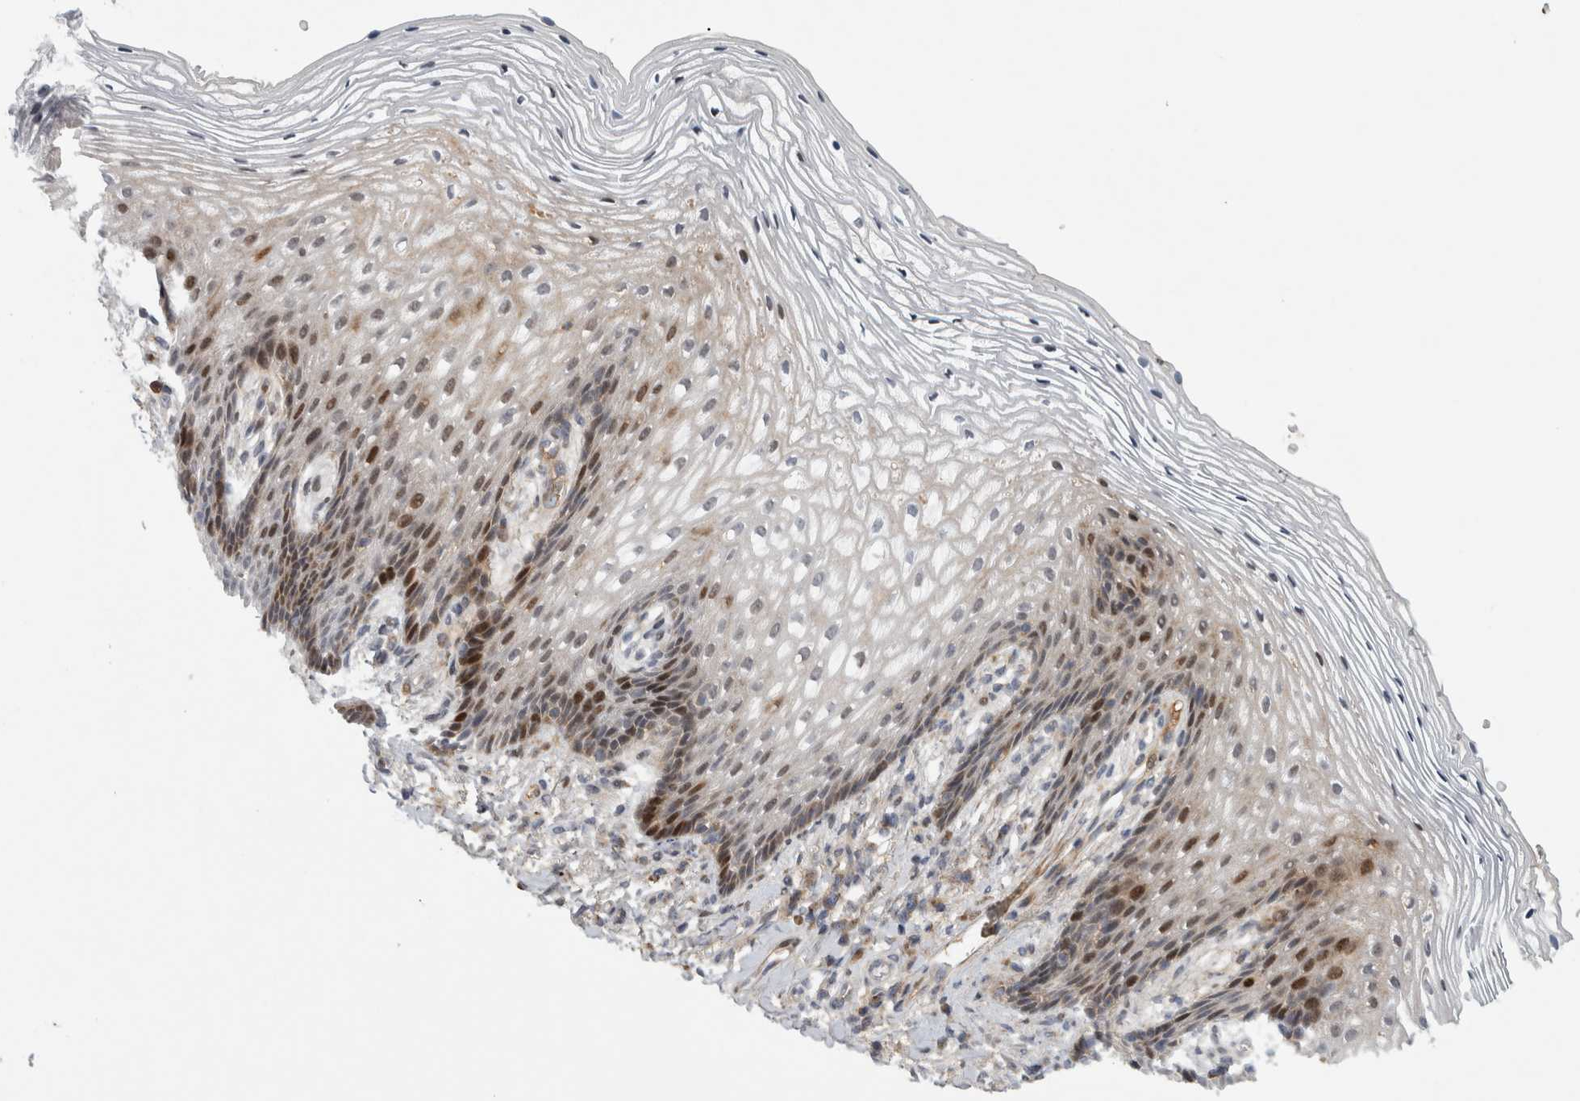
{"staining": {"intensity": "strong", "quantity": "<25%", "location": "nuclear"}, "tissue": "vagina", "cell_type": "Squamous epithelial cells", "image_type": "normal", "snomed": [{"axis": "morphology", "description": "Normal tissue, NOS"}, {"axis": "topography", "description": "Vagina"}], "caption": "DAB (3,3'-diaminobenzidine) immunohistochemical staining of normal human vagina demonstrates strong nuclear protein positivity in about <25% of squamous epithelial cells. The protein is stained brown, and the nuclei are stained in blue (DAB IHC with brightfield microscopy, high magnification).", "gene": "RBM48", "patient": {"sex": "female", "age": 60}}